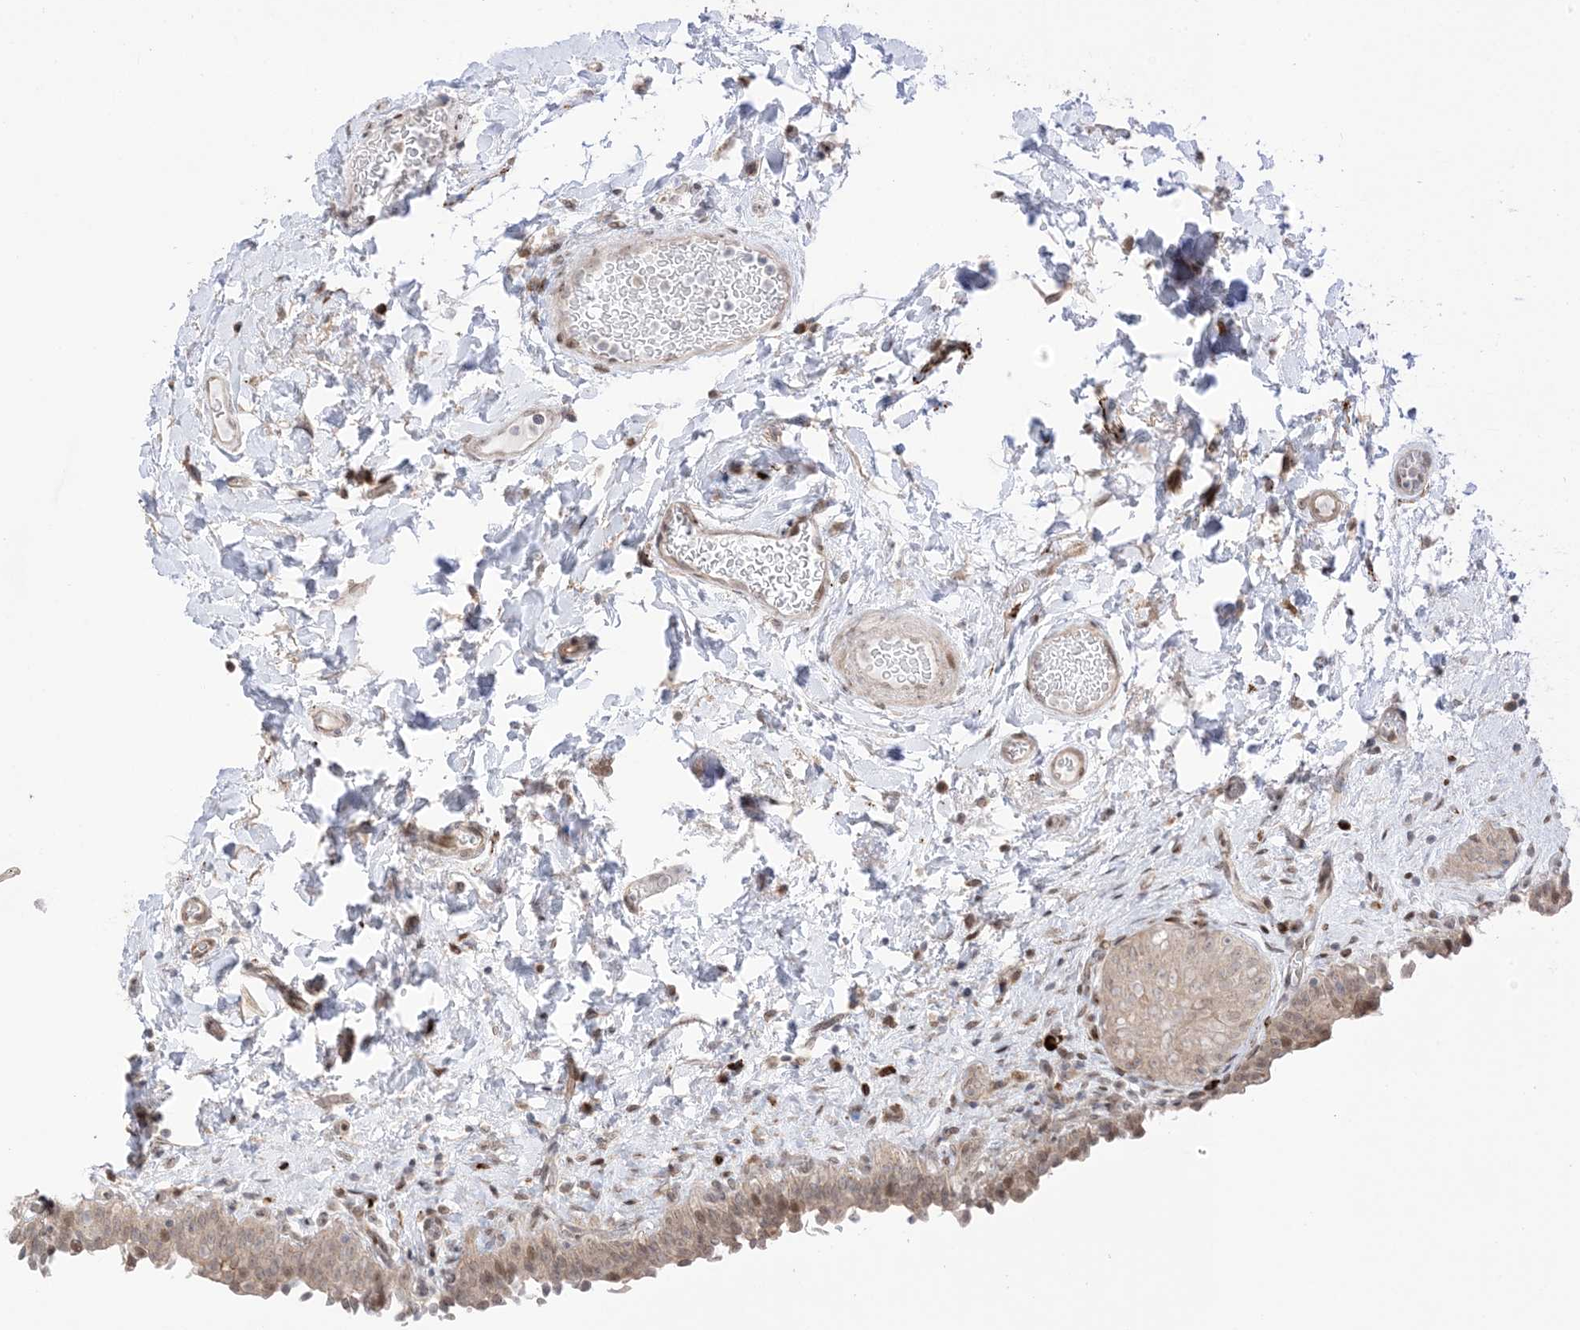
{"staining": {"intensity": "weak", "quantity": ">75%", "location": "cytoplasmic/membranous,nuclear"}, "tissue": "urinary bladder", "cell_type": "Urothelial cells", "image_type": "normal", "snomed": [{"axis": "morphology", "description": "Normal tissue, NOS"}, {"axis": "topography", "description": "Urinary bladder"}], "caption": "Protein analysis of normal urinary bladder displays weak cytoplasmic/membranous,nuclear positivity in about >75% of urothelial cells. (DAB IHC, brown staining for protein, blue staining for nuclei).", "gene": "UBE2E2", "patient": {"sex": "male", "age": 83}}